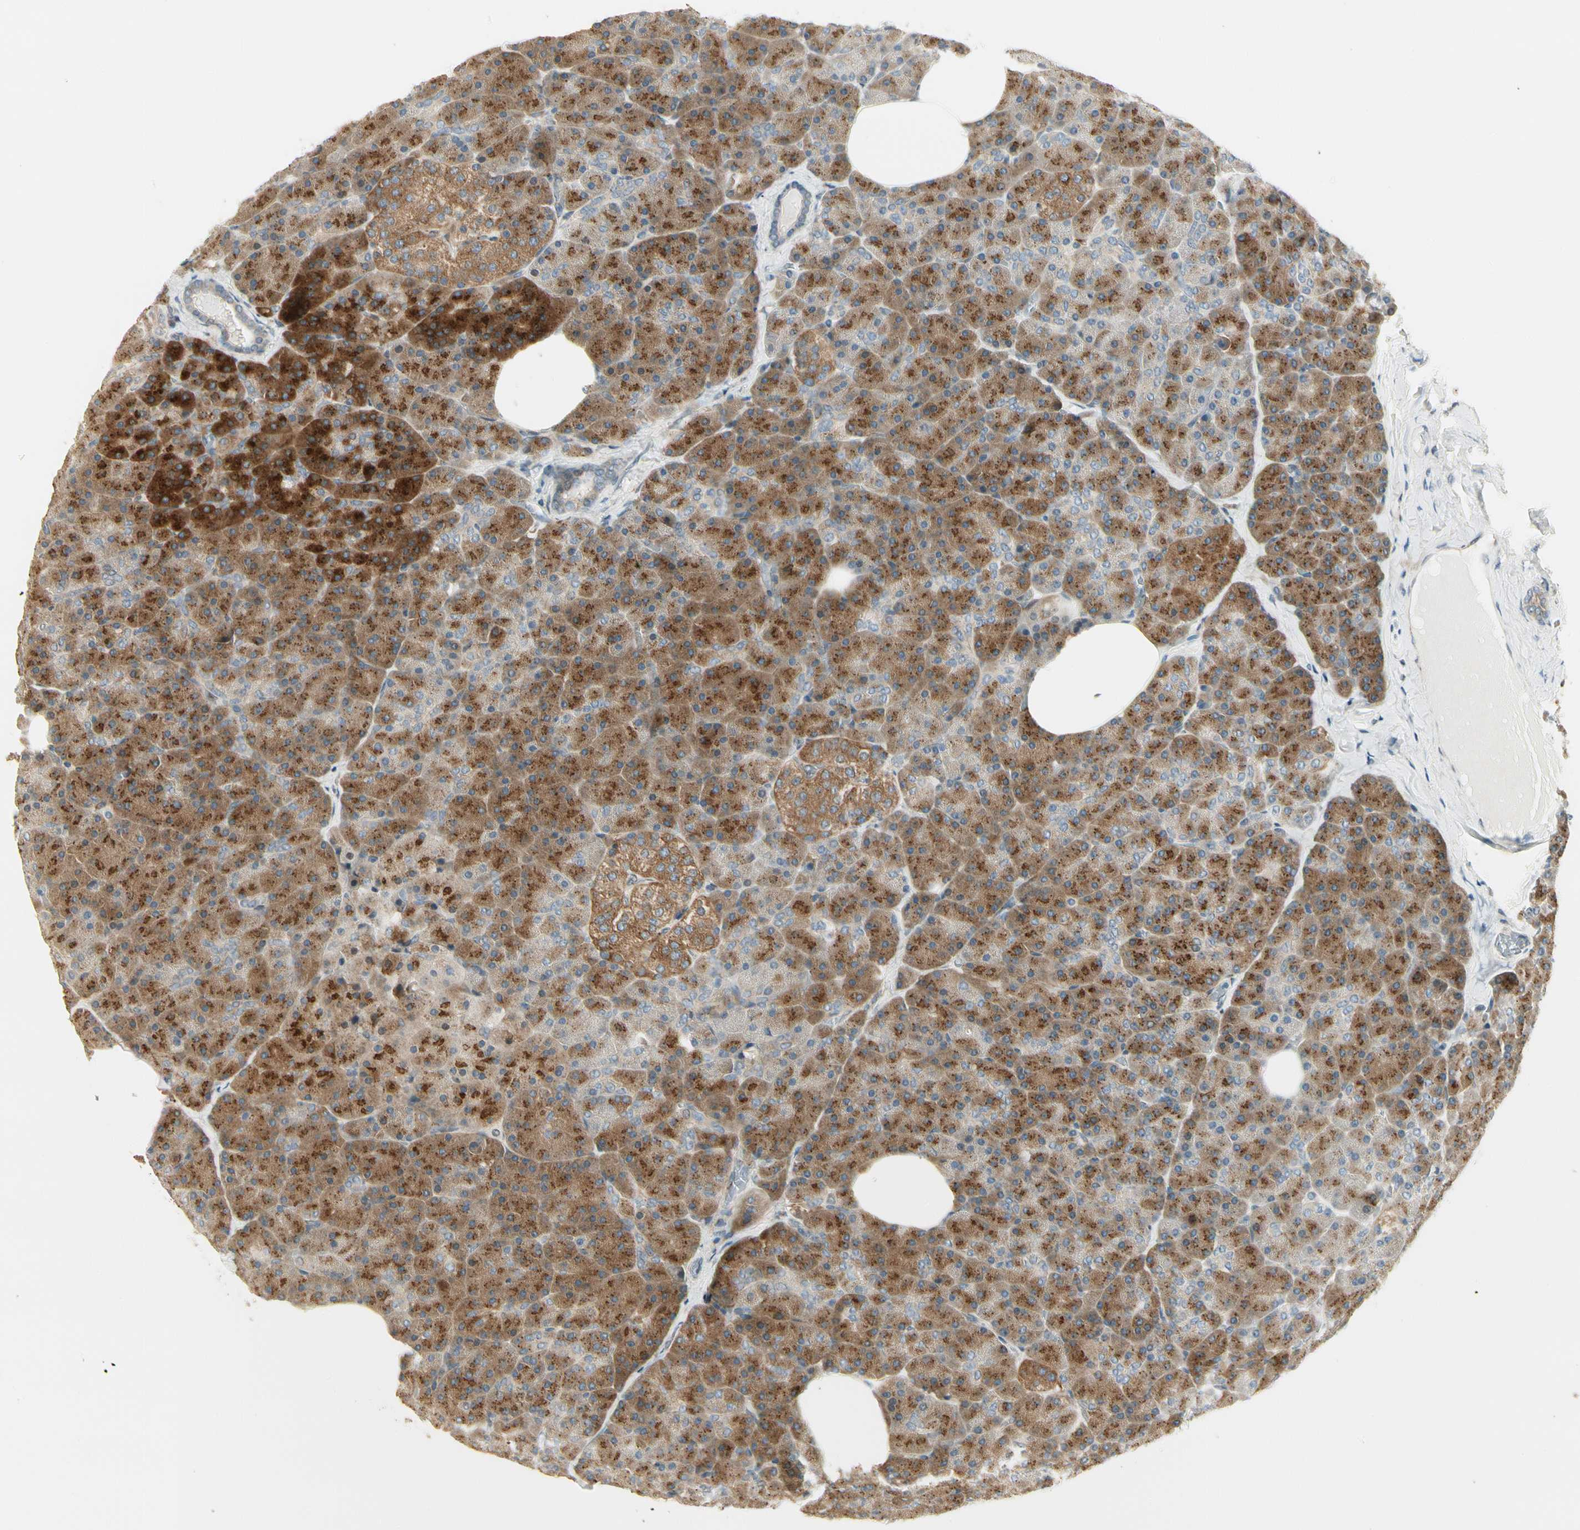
{"staining": {"intensity": "strong", "quantity": ">75%", "location": "cytoplasmic/membranous"}, "tissue": "pancreas", "cell_type": "Exocrine glandular cells", "image_type": "normal", "snomed": [{"axis": "morphology", "description": "Normal tissue, NOS"}, {"axis": "topography", "description": "Pancreas"}], "caption": "Protein analysis of unremarkable pancreas displays strong cytoplasmic/membranous expression in approximately >75% of exocrine glandular cells.", "gene": "MANSC1", "patient": {"sex": "female", "age": 35}}